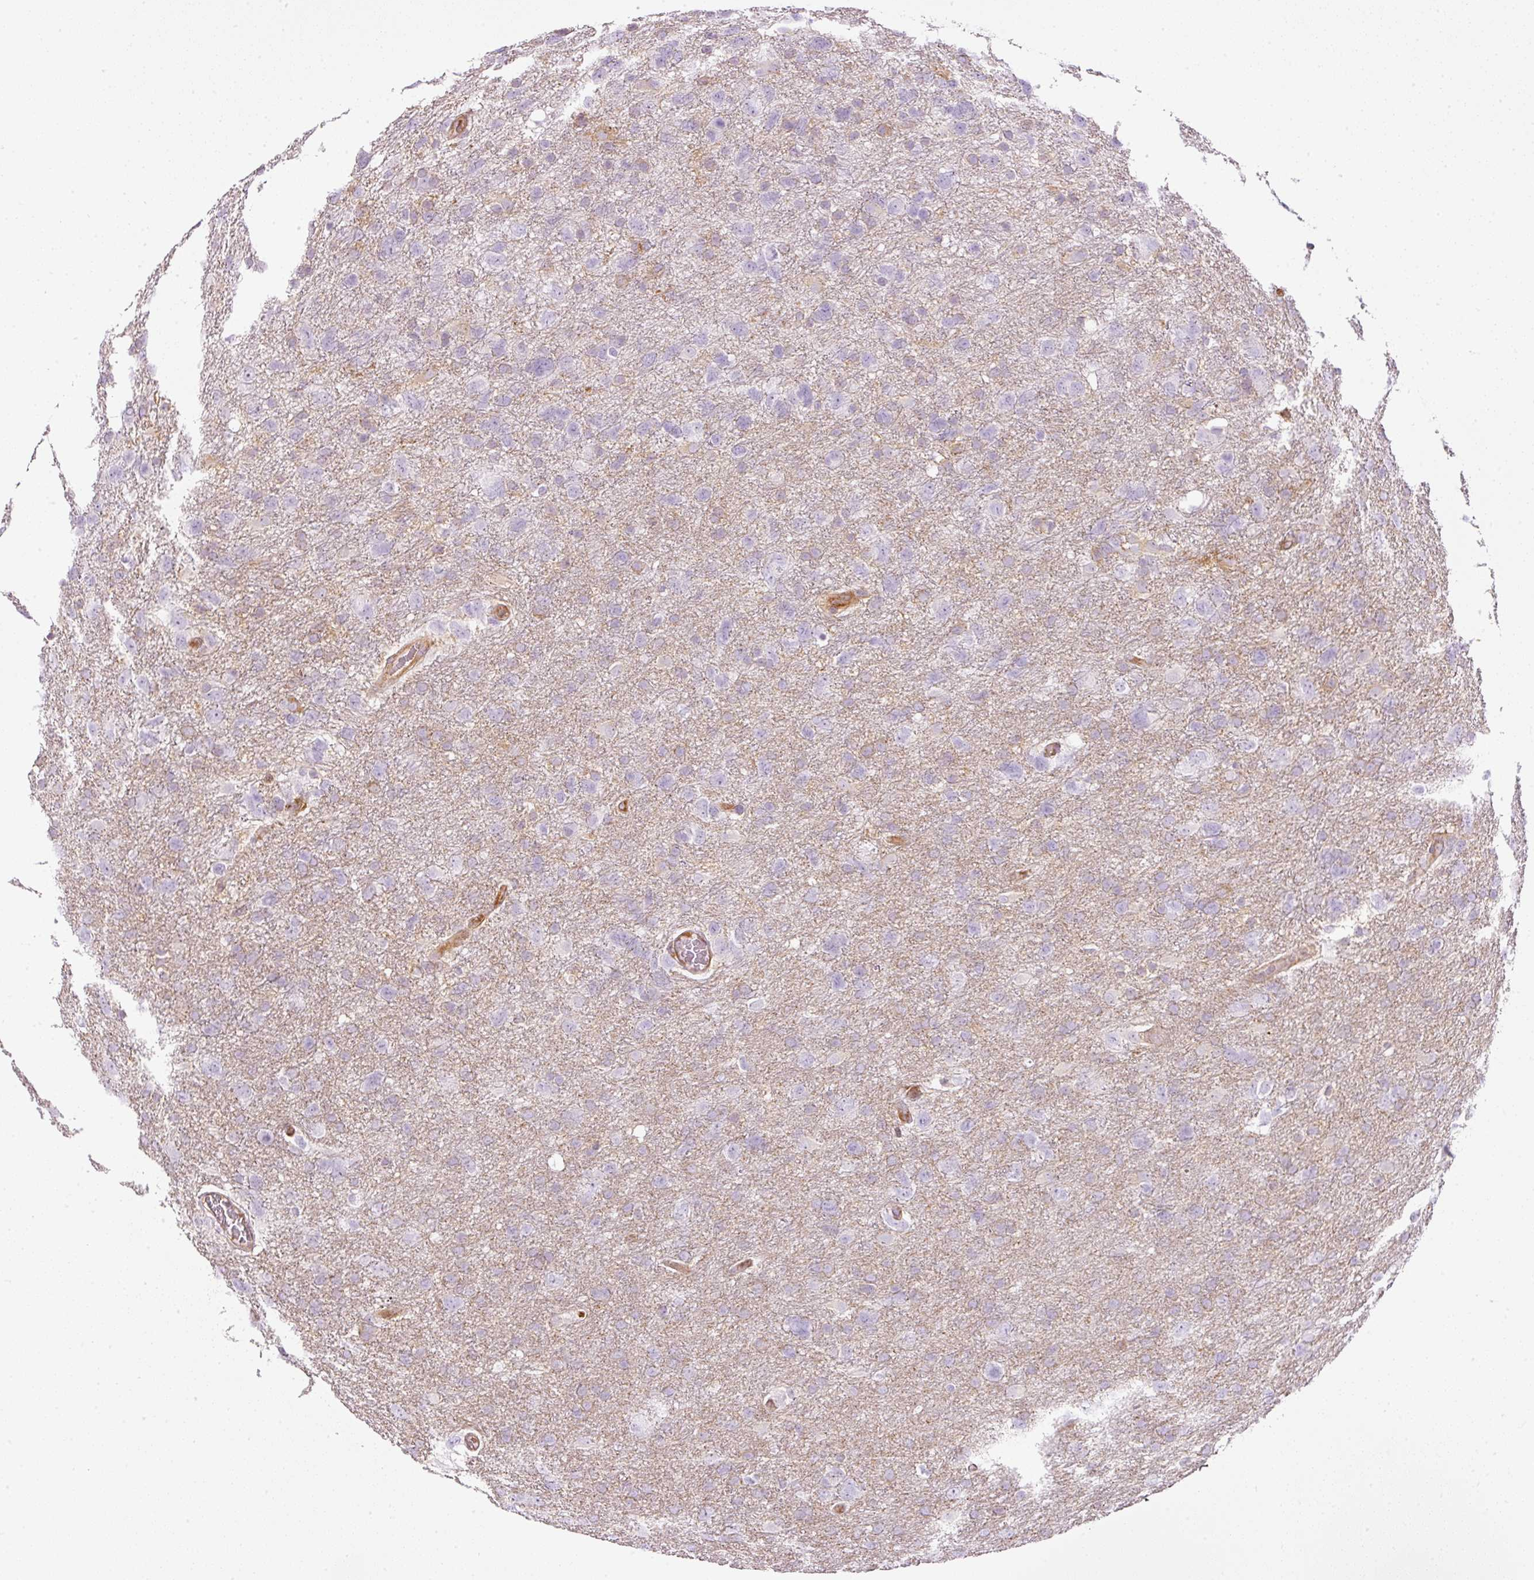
{"staining": {"intensity": "weak", "quantity": "<25%", "location": "cytoplasmic/membranous"}, "tissue": "glioma", "cell_type": "Tumor cells", "image_type": "cancer", "snomed": [{"axis": "morphology", "description": "Glioma, malignant, High grade"}, {"axis": "topography", "description": "Brain"}], "caption": "High power microscopy micrograph of an immunohistochemistry (IHC) micrograph of malignant glioma (high-grade), revealing no significant positivity in tumor cells.", "gene": "SCNM1", "patient": {"sex": "male", "age": 61}}